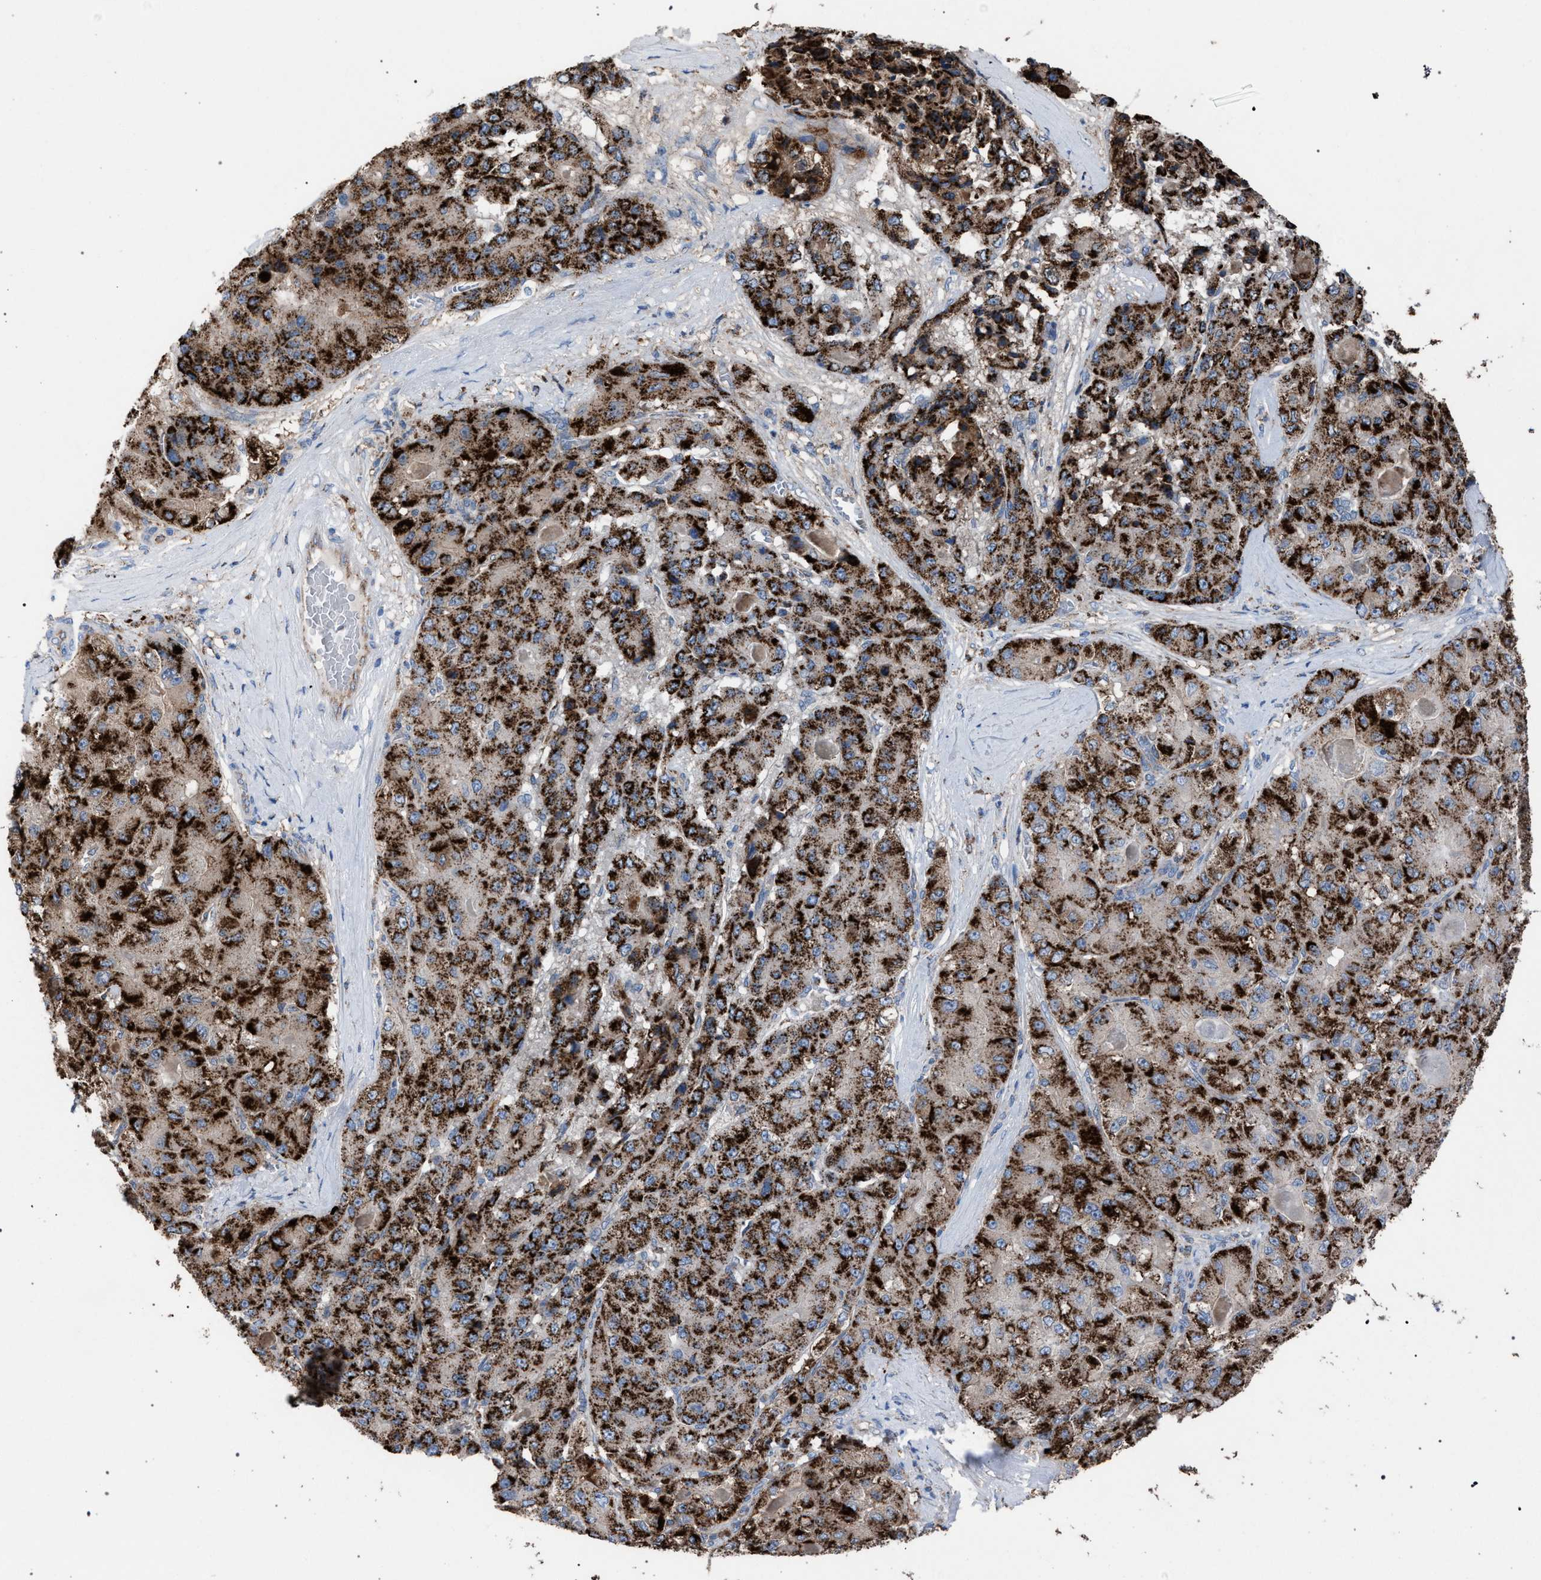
{"staining": {"intensity": "strong", "quantity": ">75%", "location": "cytoplasmic/membranous"}, "tissue": "liver cancer", "cell_type": "Tumor cells", "image_type": "cancer", "snomed": [{"axis": "morphology", "description": "Carcinoma, Hepatocellular, NOS"}, {"axis": "topography", "description": "Liver"}], "caption": "Liver cancer stained with DAB immunohistochemistry shows high levels of strong cytoplasmic/membranous staining in about >75% of tumor cells. Using DAB (brown) and hematoxylin (blue) stains, captured at high magnification using brightfield microscopy.", "gene": "HSD17B4", "patient": {"sex": "male", "age": 80}}